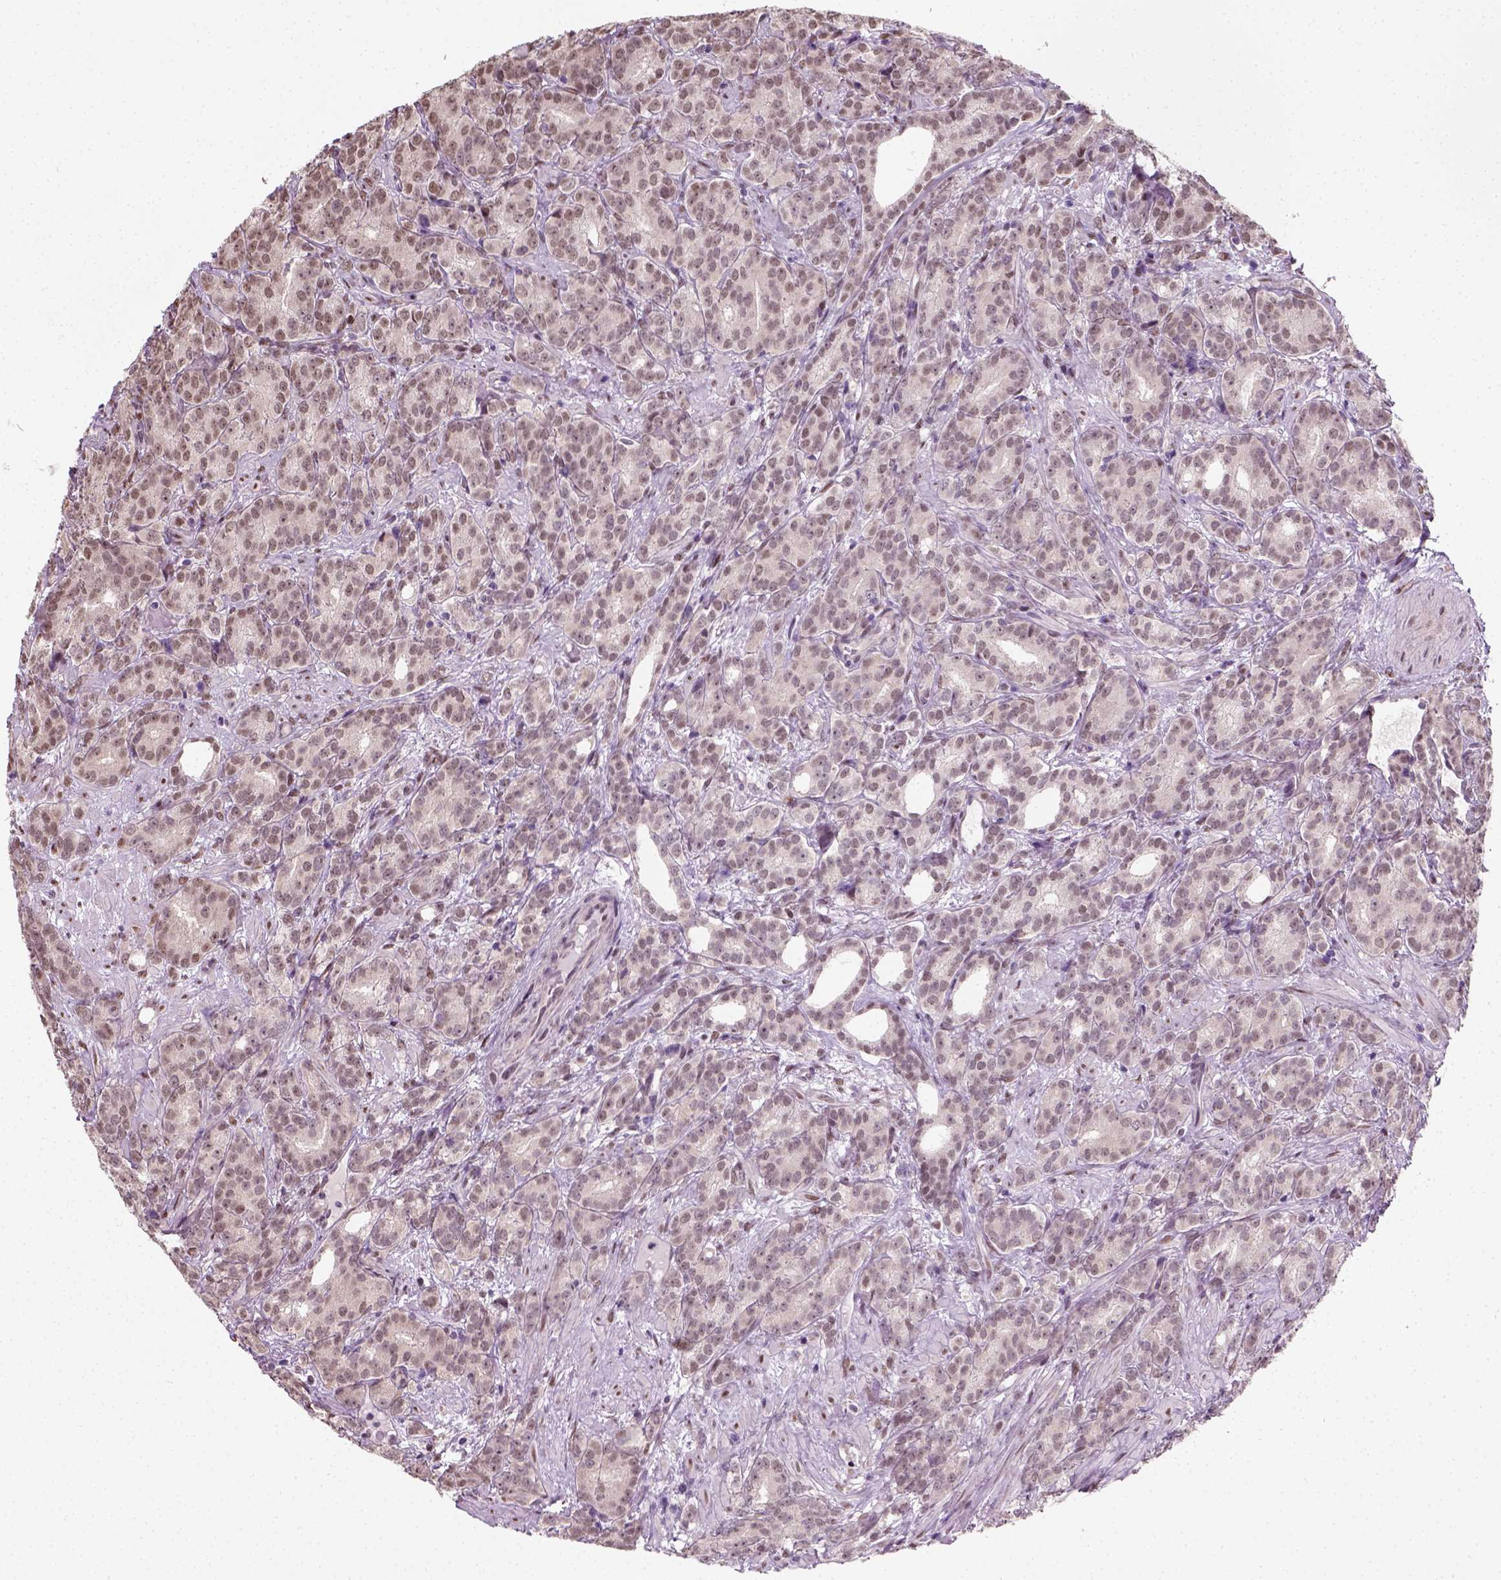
{"staining": {"intensity": "moderate", "quantity": "<25%", "location": "nuclear"}, "tissue": "prostate cancer", "cell_type": "Tumor cells", "image_type": "cancer", "snomed": [{"axis": "morphology", "description": "Adenocarcinoma, High grade"}, {"axis": "topography", "description": "Prostate"}], "caption": "Tumor cells exhibit low levels of moderate nuclear positivity in approximately <25% of cells in prostate adenocarcinoma (high-grade).", "gene": "C1orf112", "patient": {"sex": "male", "age": 90}}